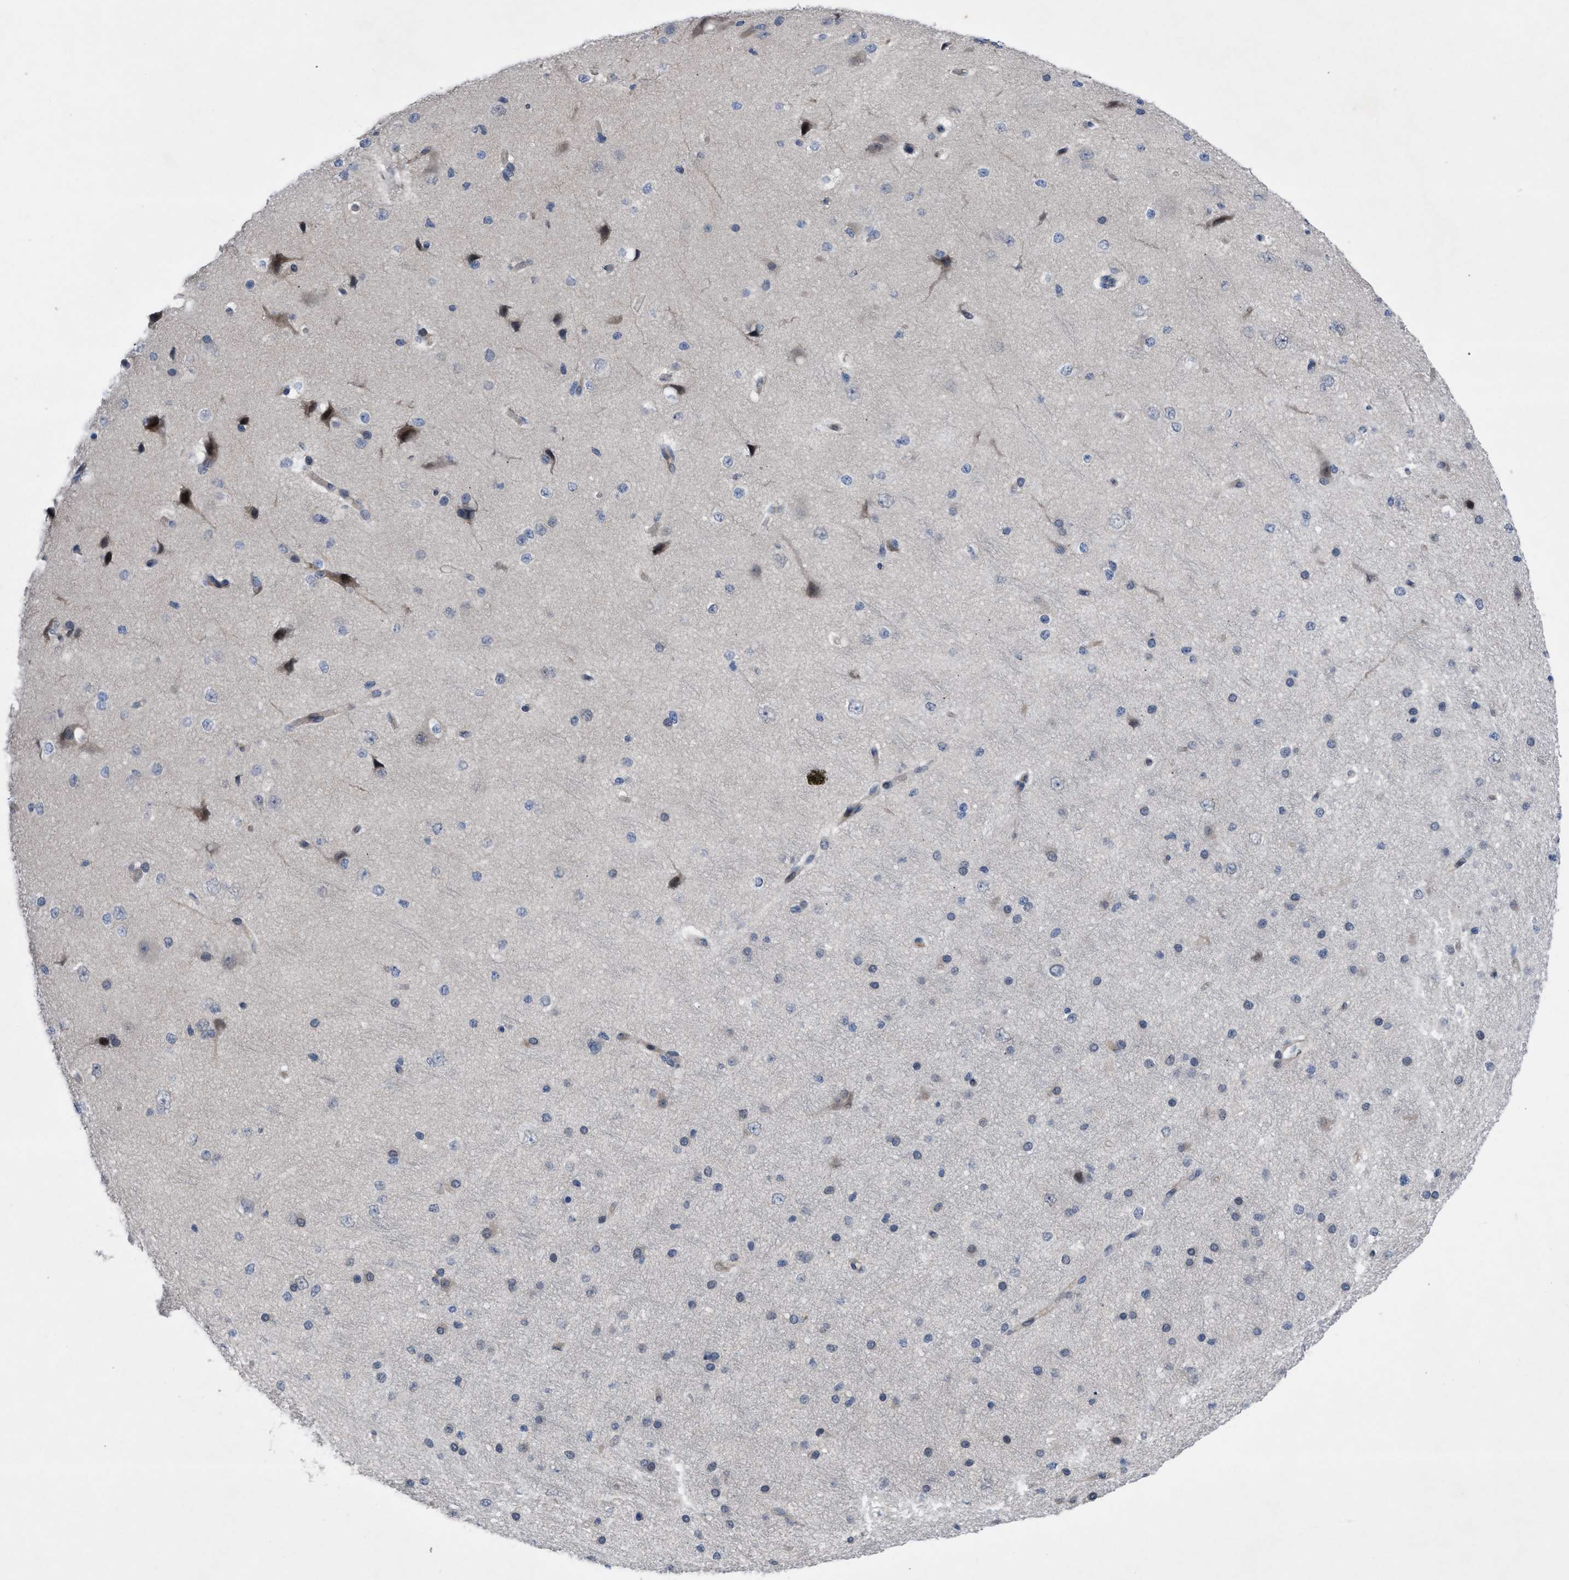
{"staining": {"intensity": "weak", "quantity": "25%-75%", "location": "cytoplasmic/membranous,nuclear"}, "tissue": "cerebral cortex", "cell_type": "Endothelial cells", "image_type": "normal", "snomed": [{"axis": "morphology", "description": "Normal tissue, NOS"}, {"axis": "morphology", "description": "Developmental malformation"}, {"axis": "topography", "description": "Cerebral cortex"}], "caption": "The image shows immunohistochemical staining of unremarkable cerebral cortex. There is weak cytoplasmic/membranous,nuclear staining is appreciated in approximately 25%-75% of endothelial cells. (Stains: DAB in brown, nuclei in blue, Microscopy: brightfield microscopy at high magnification).", "gene": "IL17RE", "patient": {"sex": "female", "age": 30}}